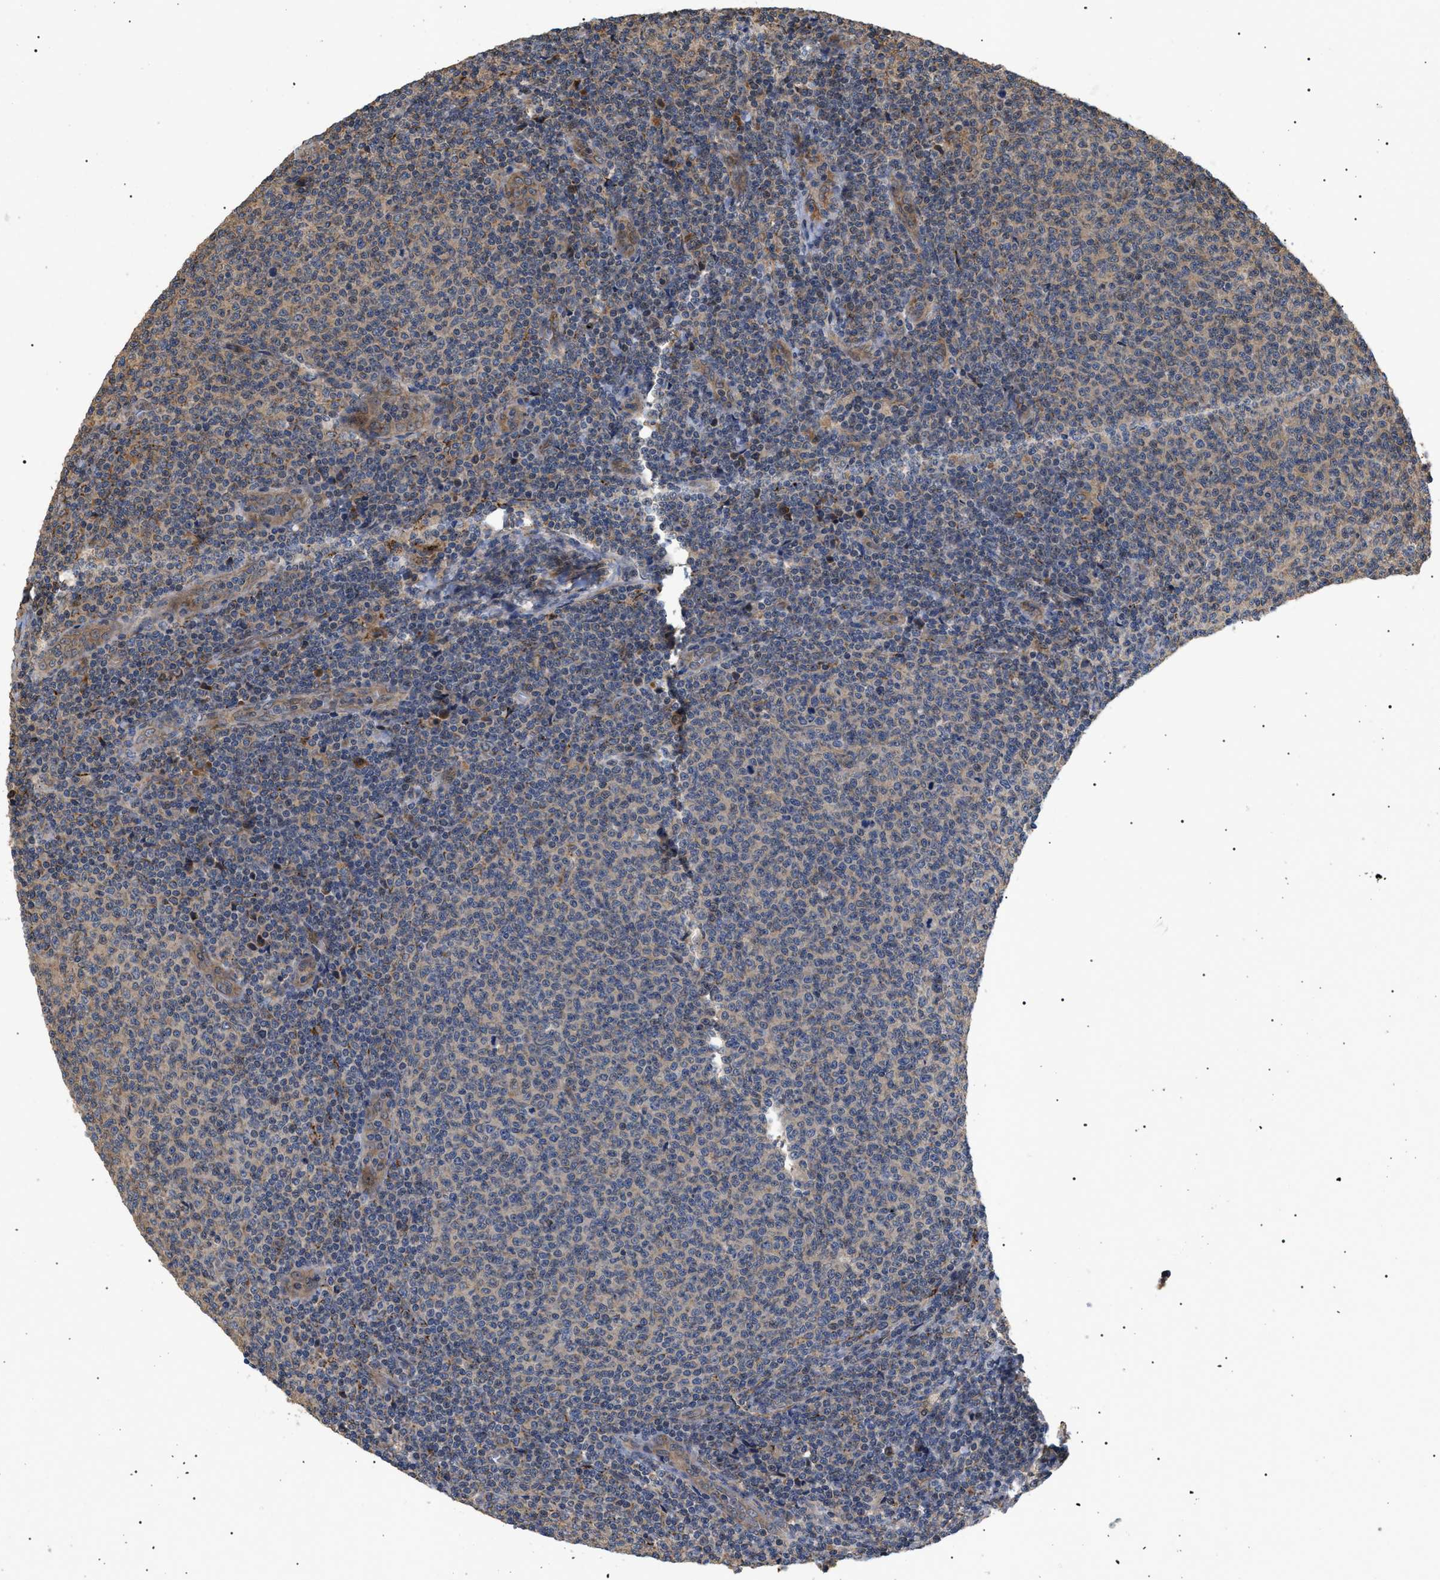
{"staining": {"intensity": "weak", "quantity": "<25%", "location": "nuclear"}, "tissue": "lymphoma", "cell_type": "Tumor cells", "image_type": "cancer", "snomed": [{"axis": "morphology", "description": "Malignant lymphoma, non-Hodgkin's type, Low grade"}, {"axis": "topography", "description": "Lymph node"}], "caption": "Immunohistochemistry histopathology image of human lymphoma stained for a protein (brown), which reveals no positivity in tumor cells.", "gene": "ASTL", "patient": {"sex": "male", "age": 66}}